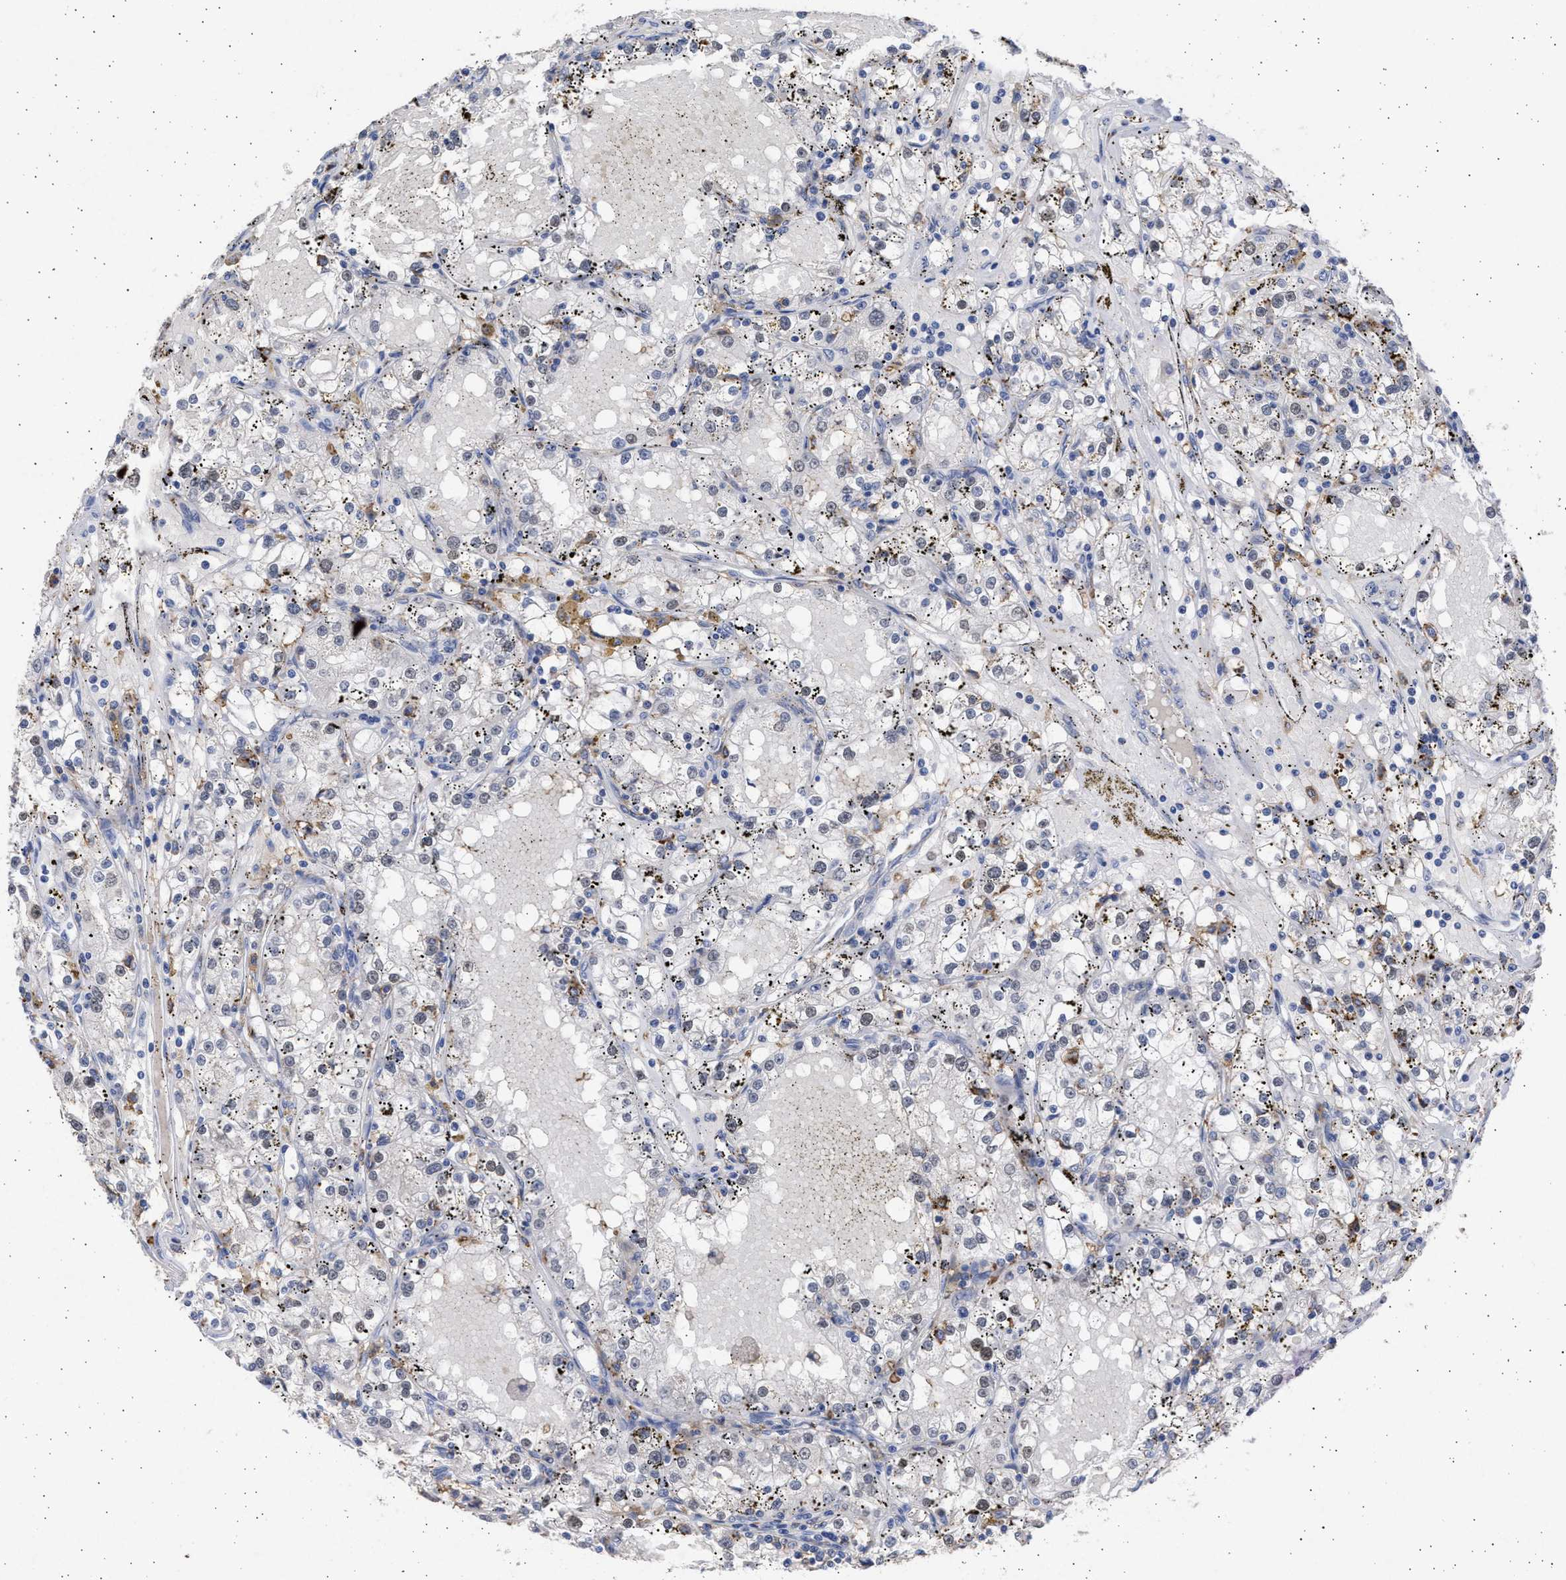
{"staining": {"intensity": "weak", "quantity": "25%-75%", "location": "nuclear"}, "tissue": "renal cancer", "cell_type": "Tumor cells", "image_type": "cancer", "snomed": [{"axis": "morphology", "description": "Adenocarcinoma, NOS"}, {"axis": "topography", "description": "Kidney"}], "caption": "High-magnification brightfield microscopy of adenocarcinoma (renal) stained with DAB (3,3'-diaminobenzidine) (brown) and counterstained with hematoxylin (blue). tumor cells exhibit weak nuclear expression is present in approximately25%-75% of cells. (DAB IHC, brown staining for protein, blue staining for nuclei).", "gene": "FCER1A", "patient": {"sex": "male", "age": 56}}